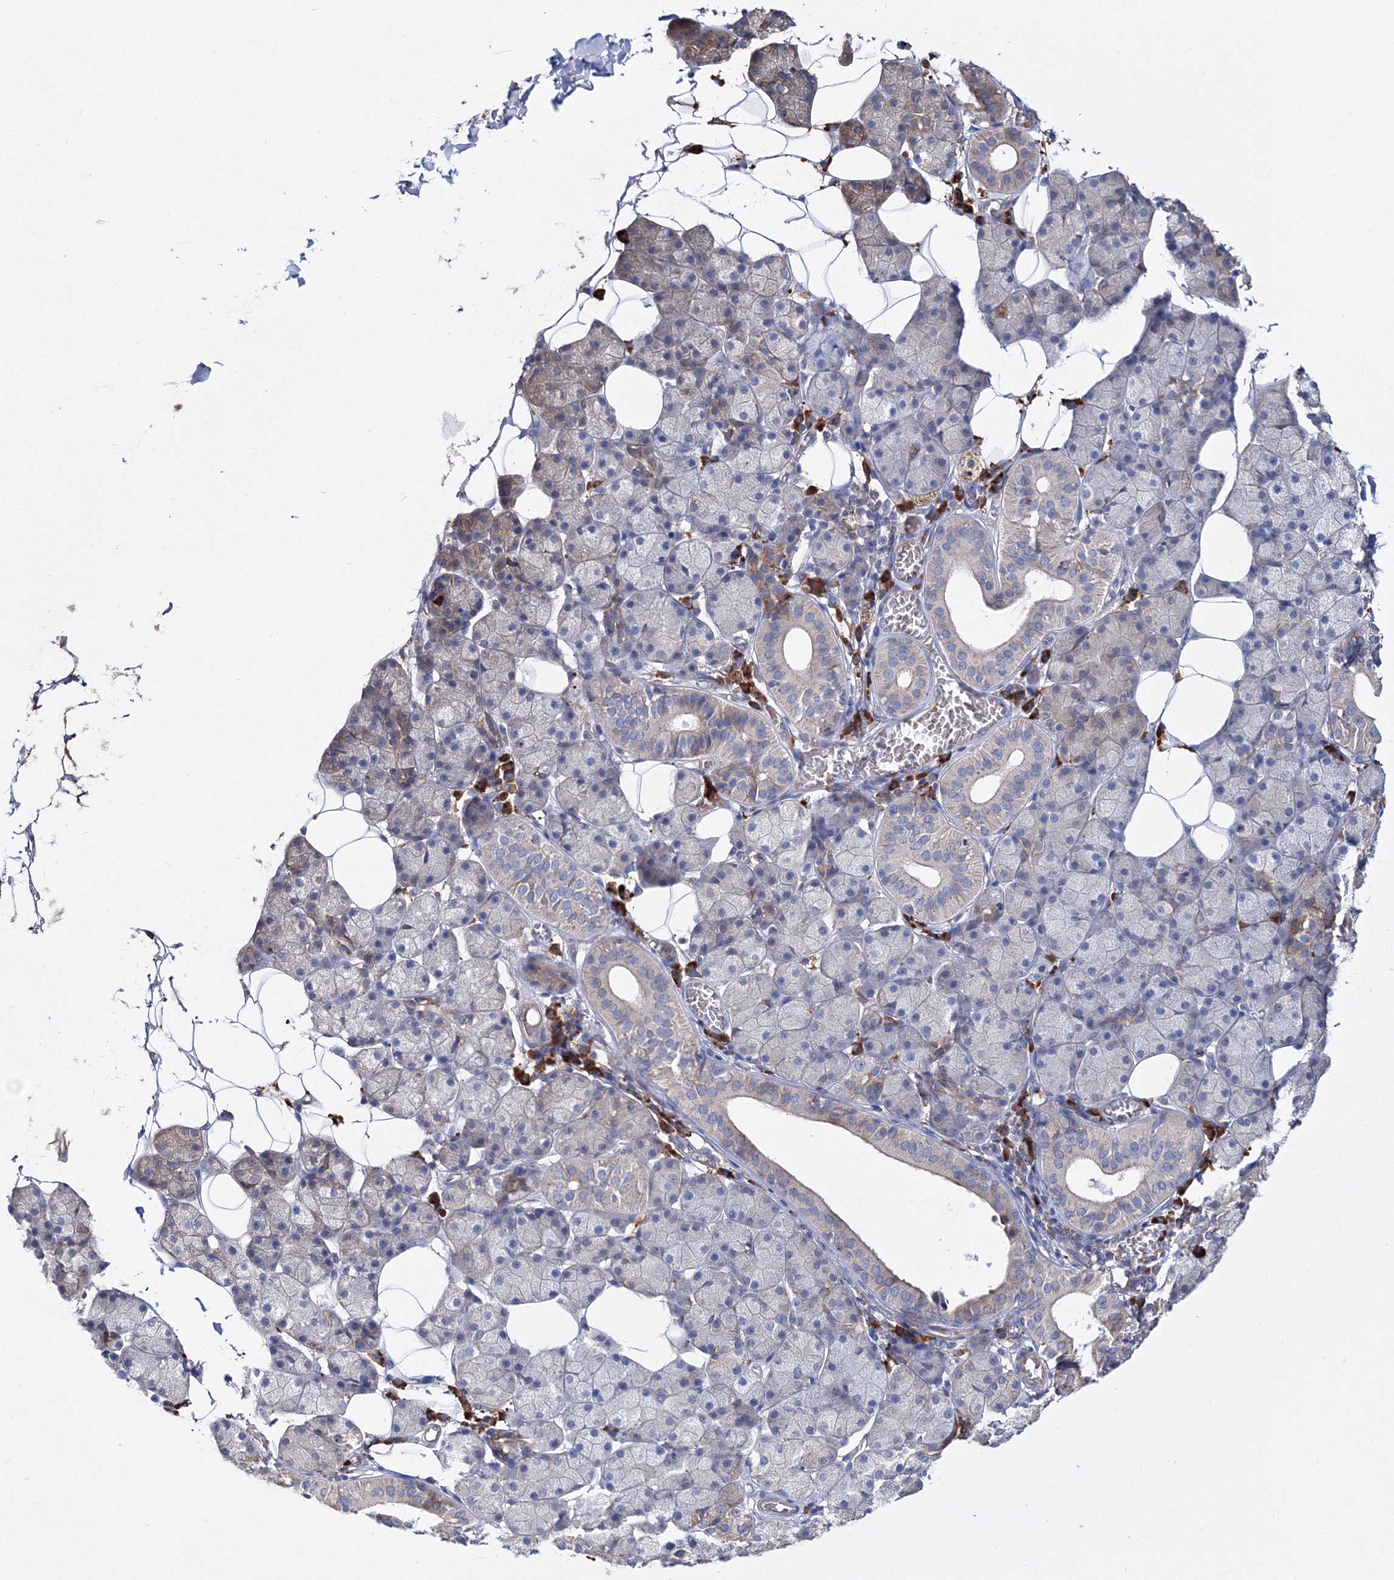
{"staining": {"intensity": "weak", "quantity": "<25%", "location": "cytoplasmic/membranous"}, "tissue": "salivary gland", "cell_type": "Glandular cells", "image_type": "normal", "snomed": [{"axis": "morphology", "description": "Normal tissue, NOS"}, {"axis": "topography", "description": "Salivary gland"}], "caption": "Glandular cells show no significant protein staining in unremarkable salivary gland. Nuclei are stained in blue.", "gene": "VPS8", "patient": {"sex": "female", "age": 33}}